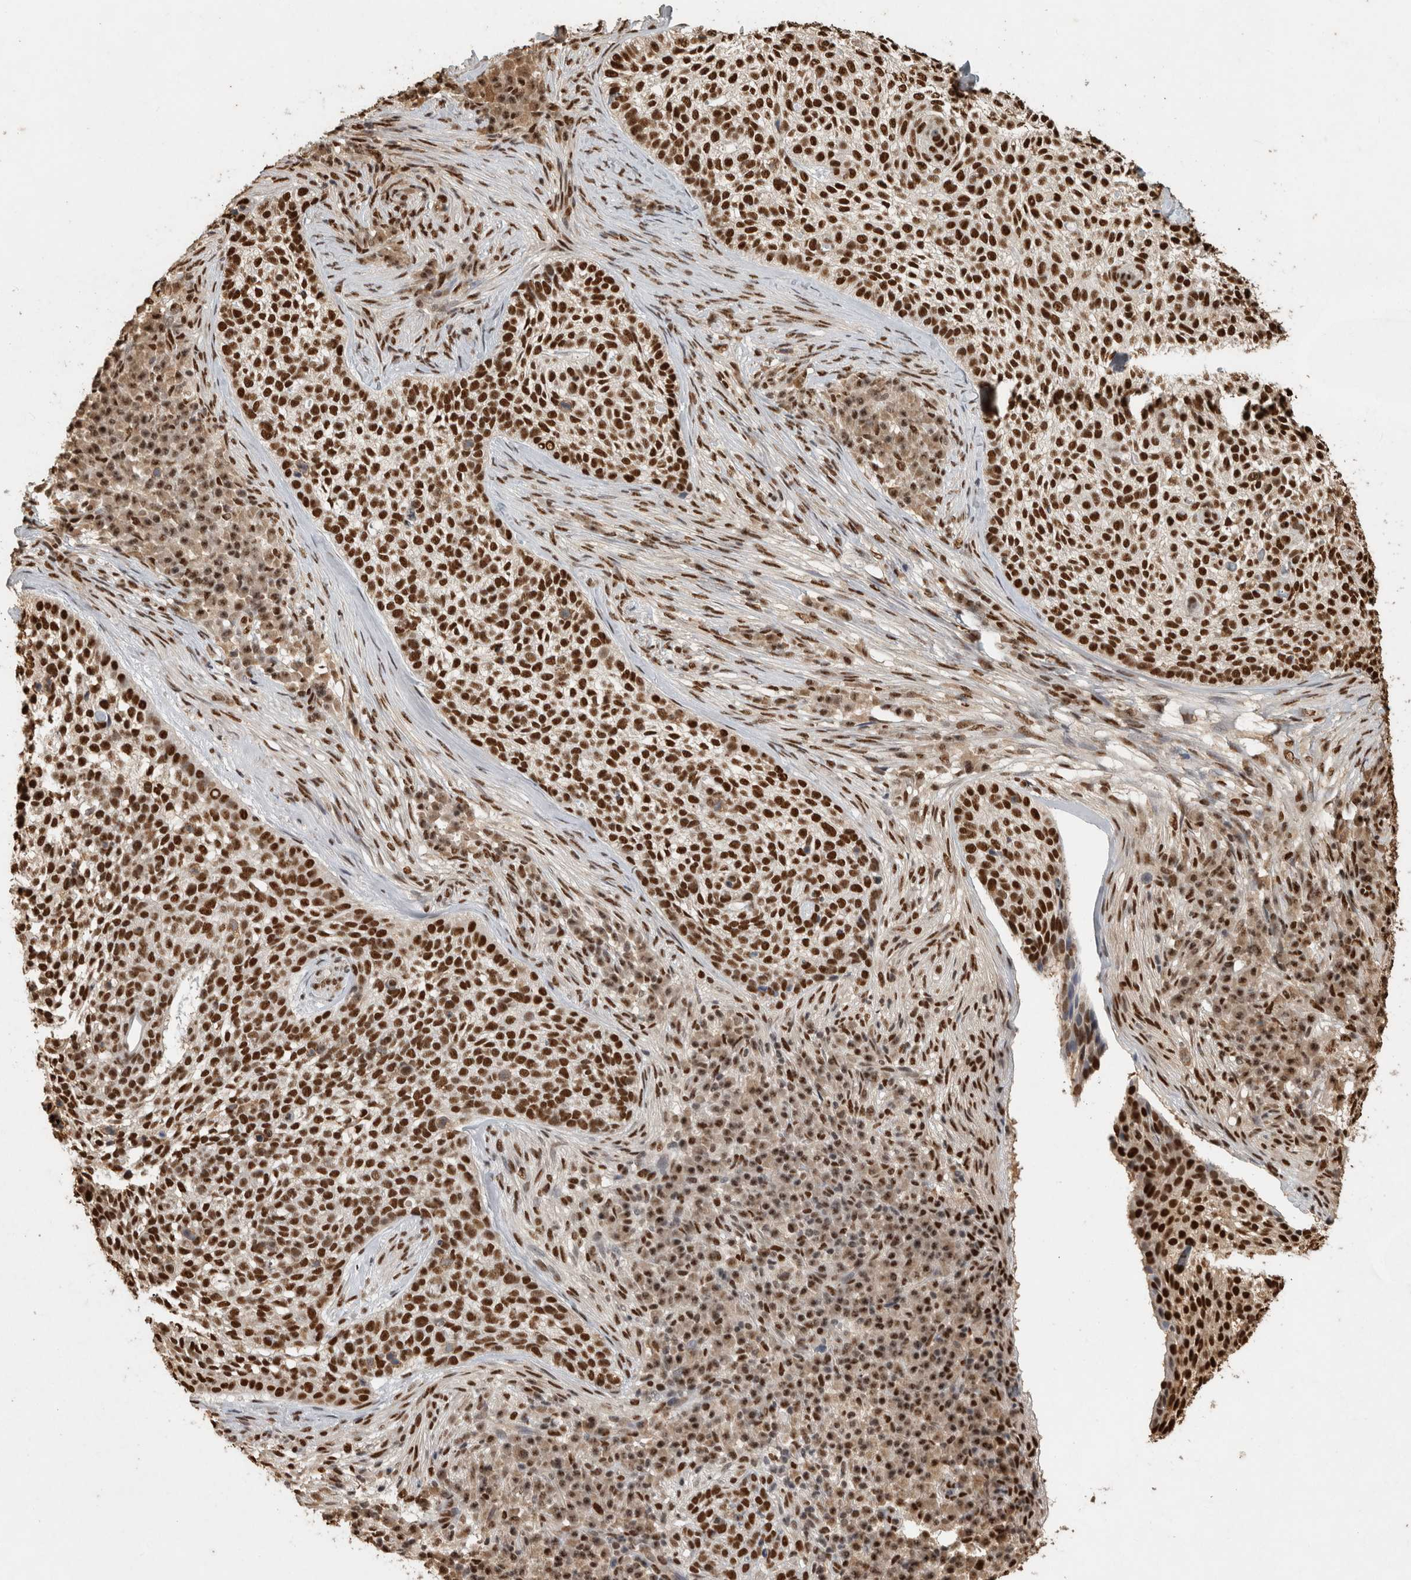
{"staining": {"intensity": "strong", "quantity": ">75%", "location": "nuclear"}, "tissue": "skin cancer", "cell_type": "Tumor cells", "image_type": "cancer", "snomed": [{"axis": "morphology", "description": "Basal cell carcinoma"}, {"axis": "topography", "description": "Skin"}], "caption": "This histopathology image exhibits IHC staining of human skin basal cell carcinoma, with high strong nuclear expression in about >75% of tumor cells.", "gene": "RAD50", "patient": {"sex": "female", "age": 64}}